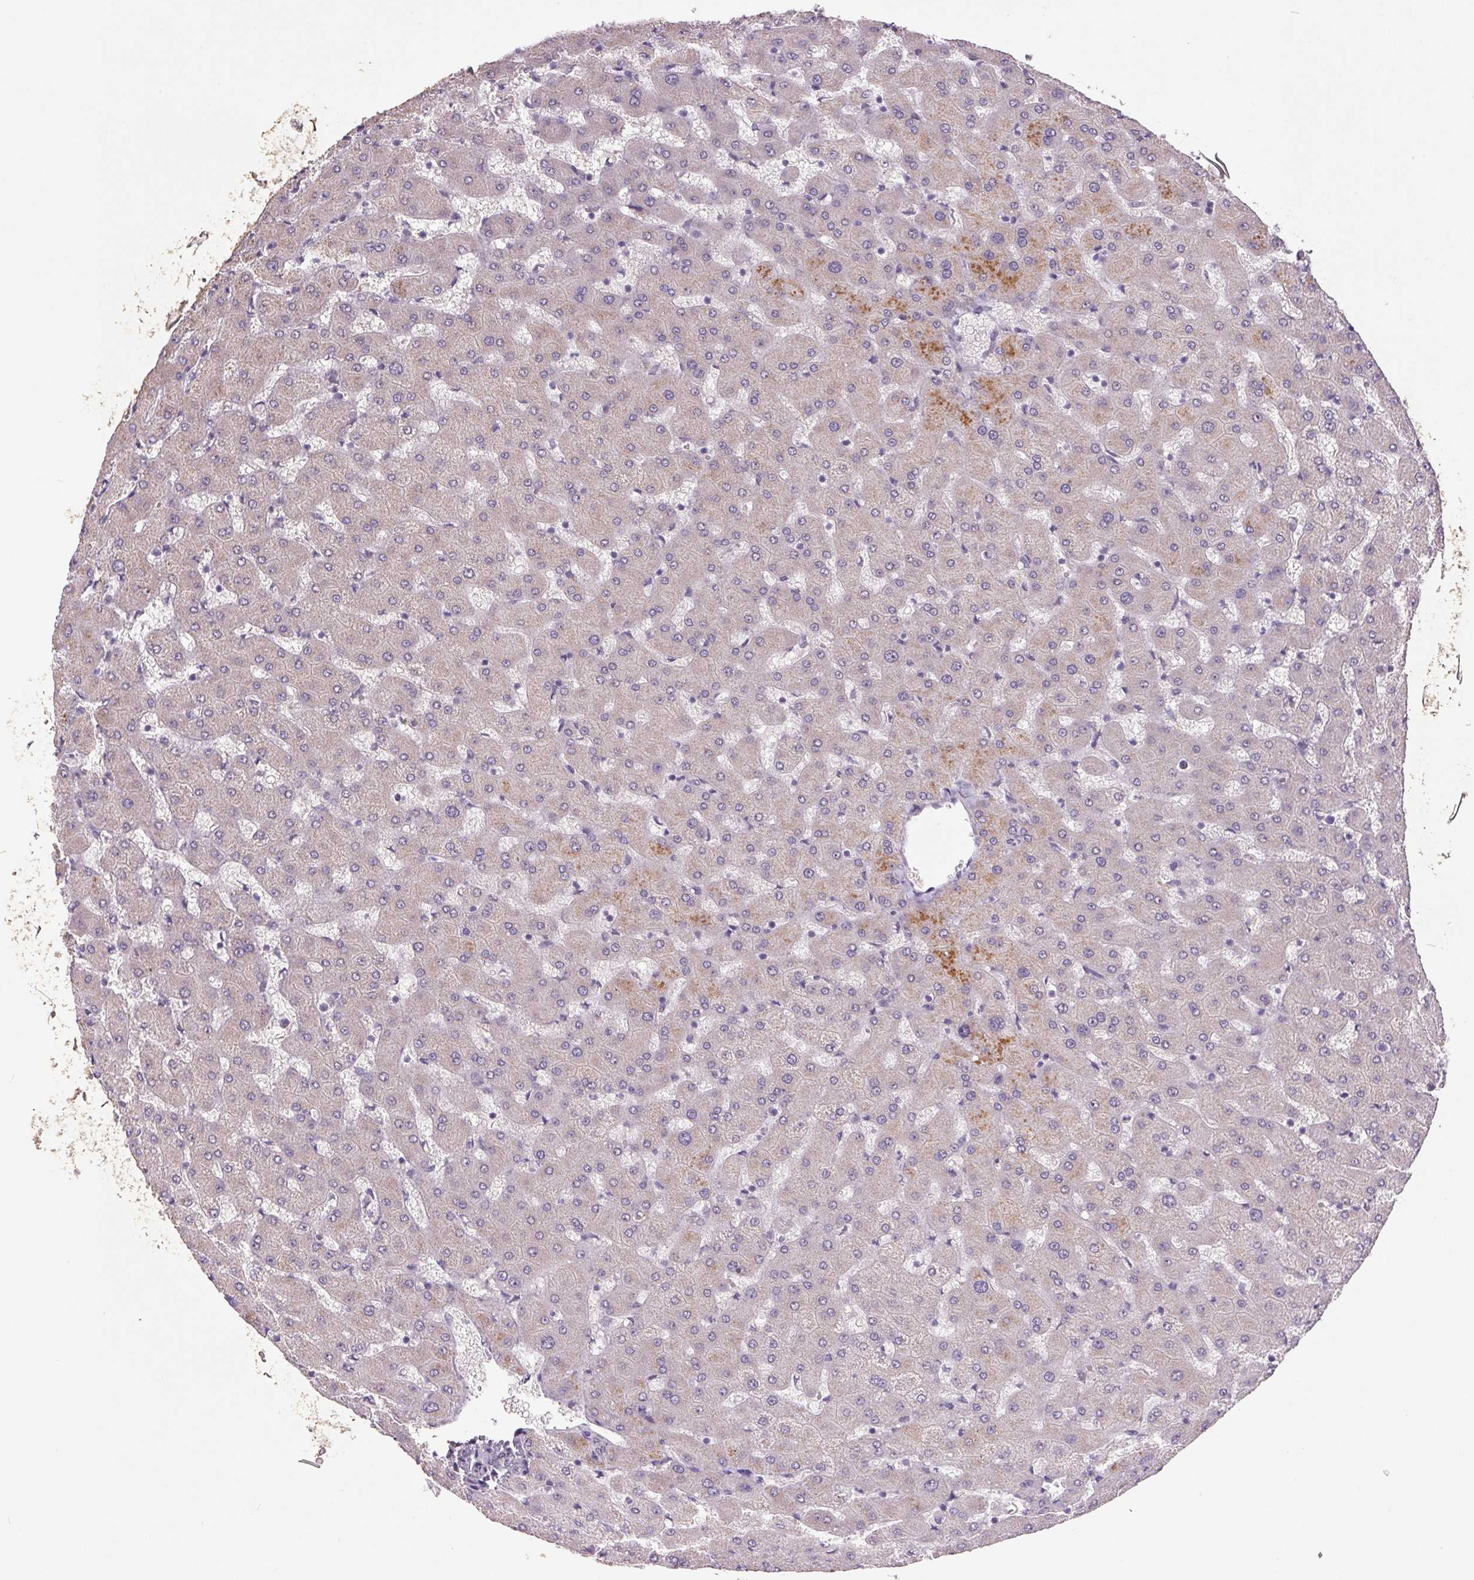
{"staining": {"intensity": "negative", "quantity": "none", "location": "none"}, "tissue": "liver", "cell_type": "Cholangiocytes", "image_type": "normal", "snomed": [{"axis": "morphology", "description": "Normal tissue, NOS"}, {"axis": "topography", "description": "Liver"}], "caption": "This is an immunohistochemistry (IHC) image of unremarkable liver. There is no positivity in cholangiocytes.", "gene": "ZBTB4", "patient": {"sex": "female", "age": 63}}